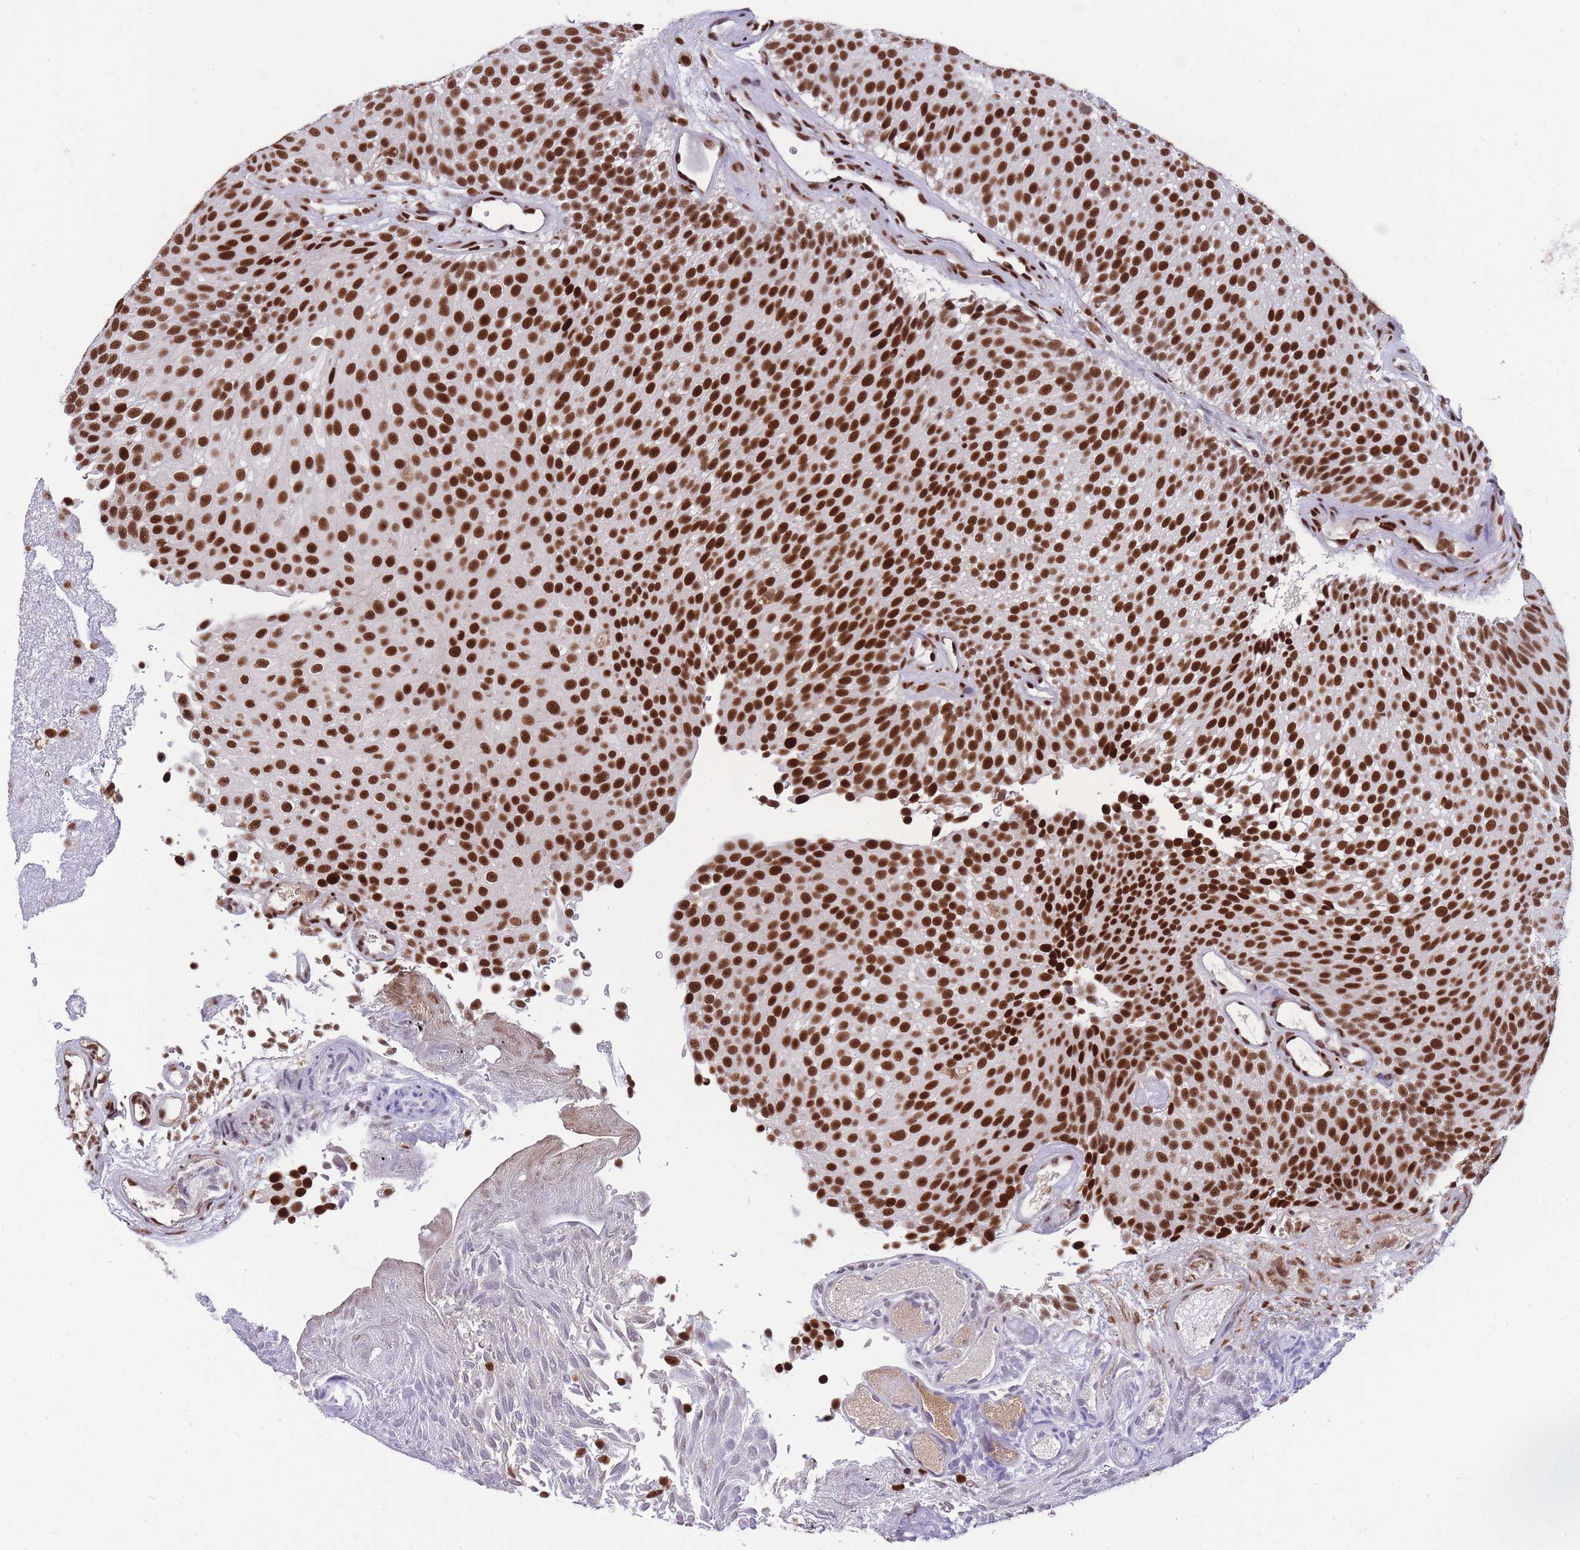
{"staining": {"intensity": "strong", "quantity": ">75%", "location": "nuclear"}, "tissue": "urothelial cancer", "cell_type": "Tumor cells", "image_type": "cancer", "snomed": [{"axis": "morphology", "description": "Urothelial carcinoma, Low grade"}, {"axis": "topography", "description": "Urinary bladder"}], "caption": "About >75% of tumor cells in human urothelial carcinoma (low-grade) reveal strong nuclear protein expression as visualized by brown immunohistochemical staining.", "gene": "PRPF19", "patient": {"sex": "male", "age": 78}}